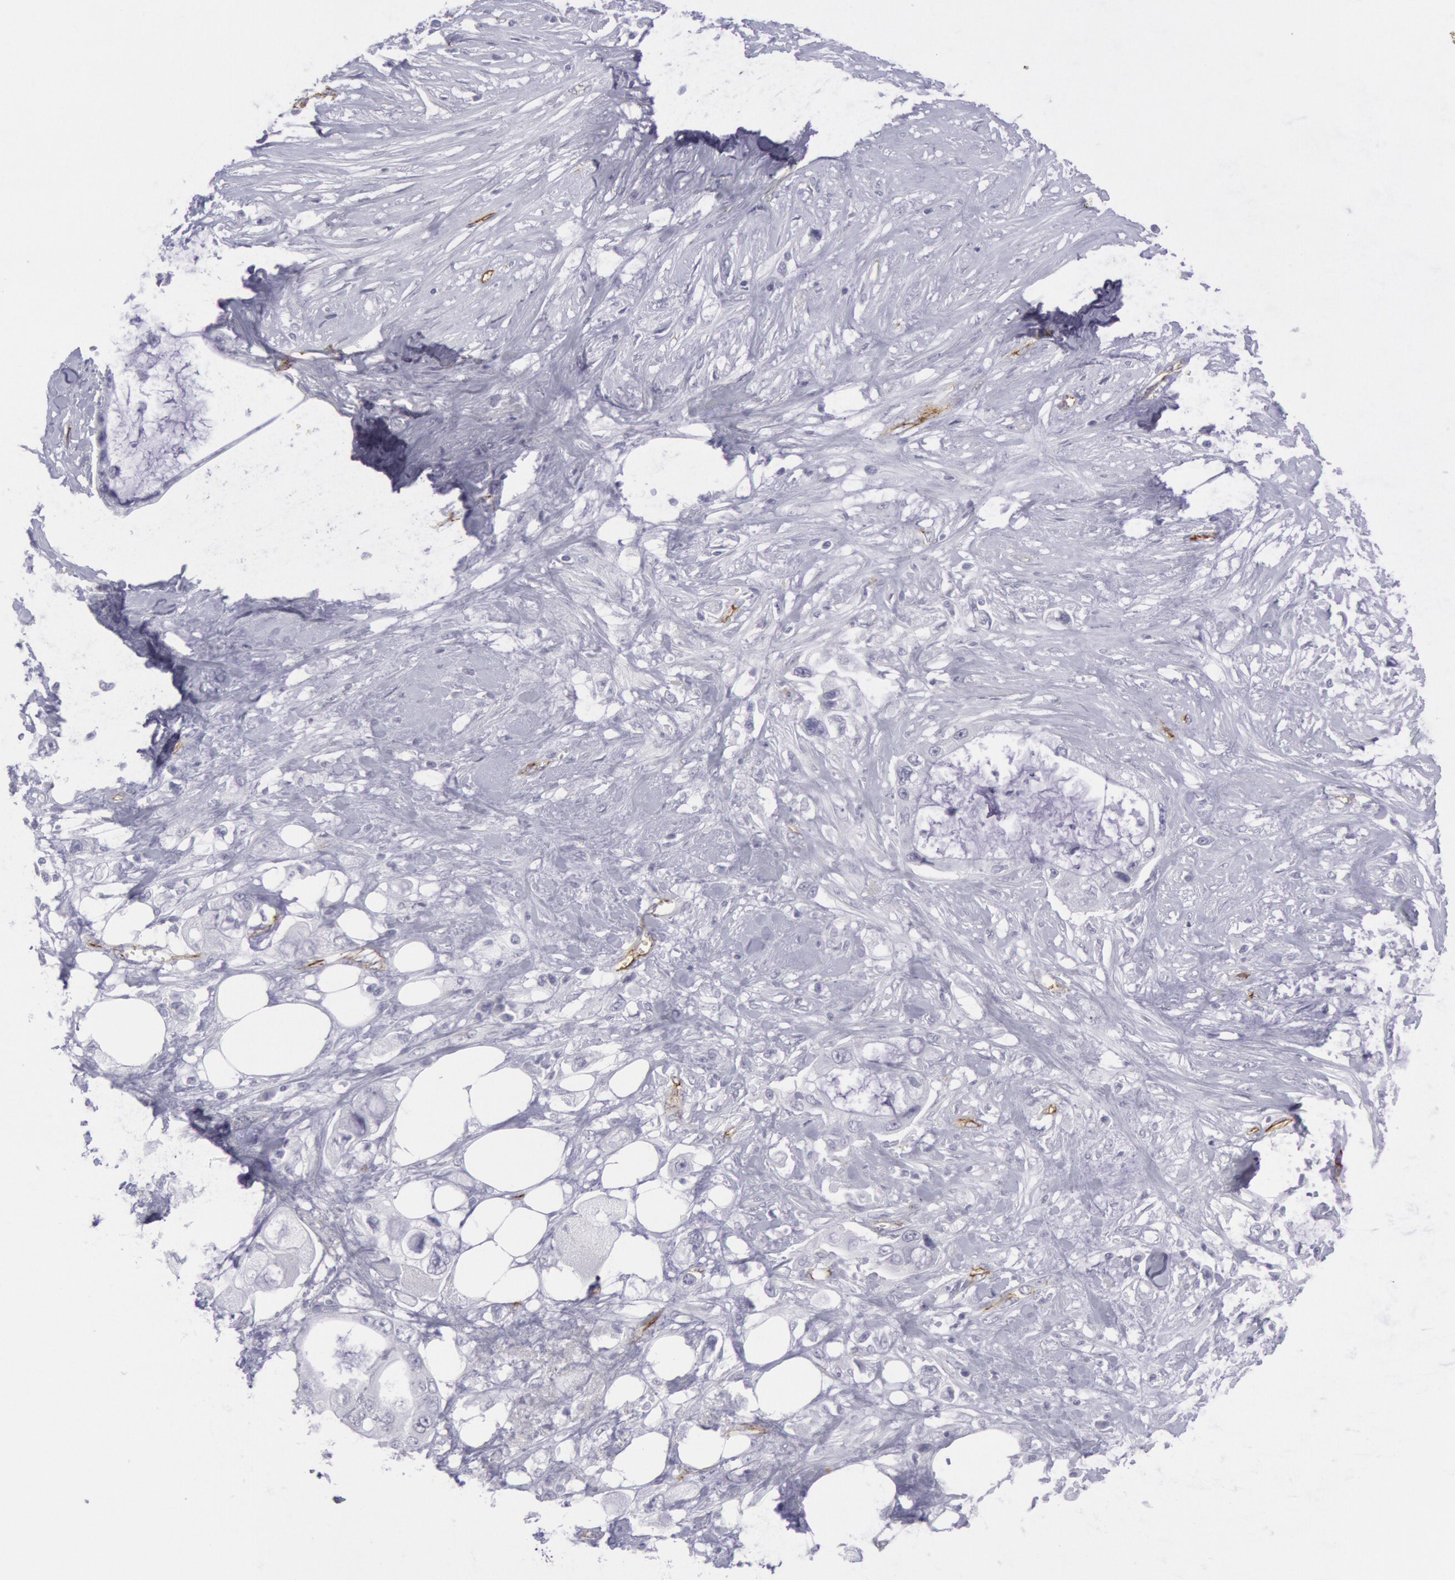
{"staining": {"intensity": "negative", "quantity": "none", "location": "none"}, "tissue": "pancreatic cancer", "cell_type": "Tumor cells", "image_type": "cancer", "snomed": [{"axis": "morphology", "description": "Adenocarcinoma, NOS"}, {"axis": "topography", "description": "Pancreas"}, {"axis": "topography", "description": "Stomach, upper"}], "caption": "Pancreatic cancer stained for a protein using immunohistochemistry reveals no staining tumor cells.", "gene": "CDH13", "patient": {"sex": "male", "age": 77}}